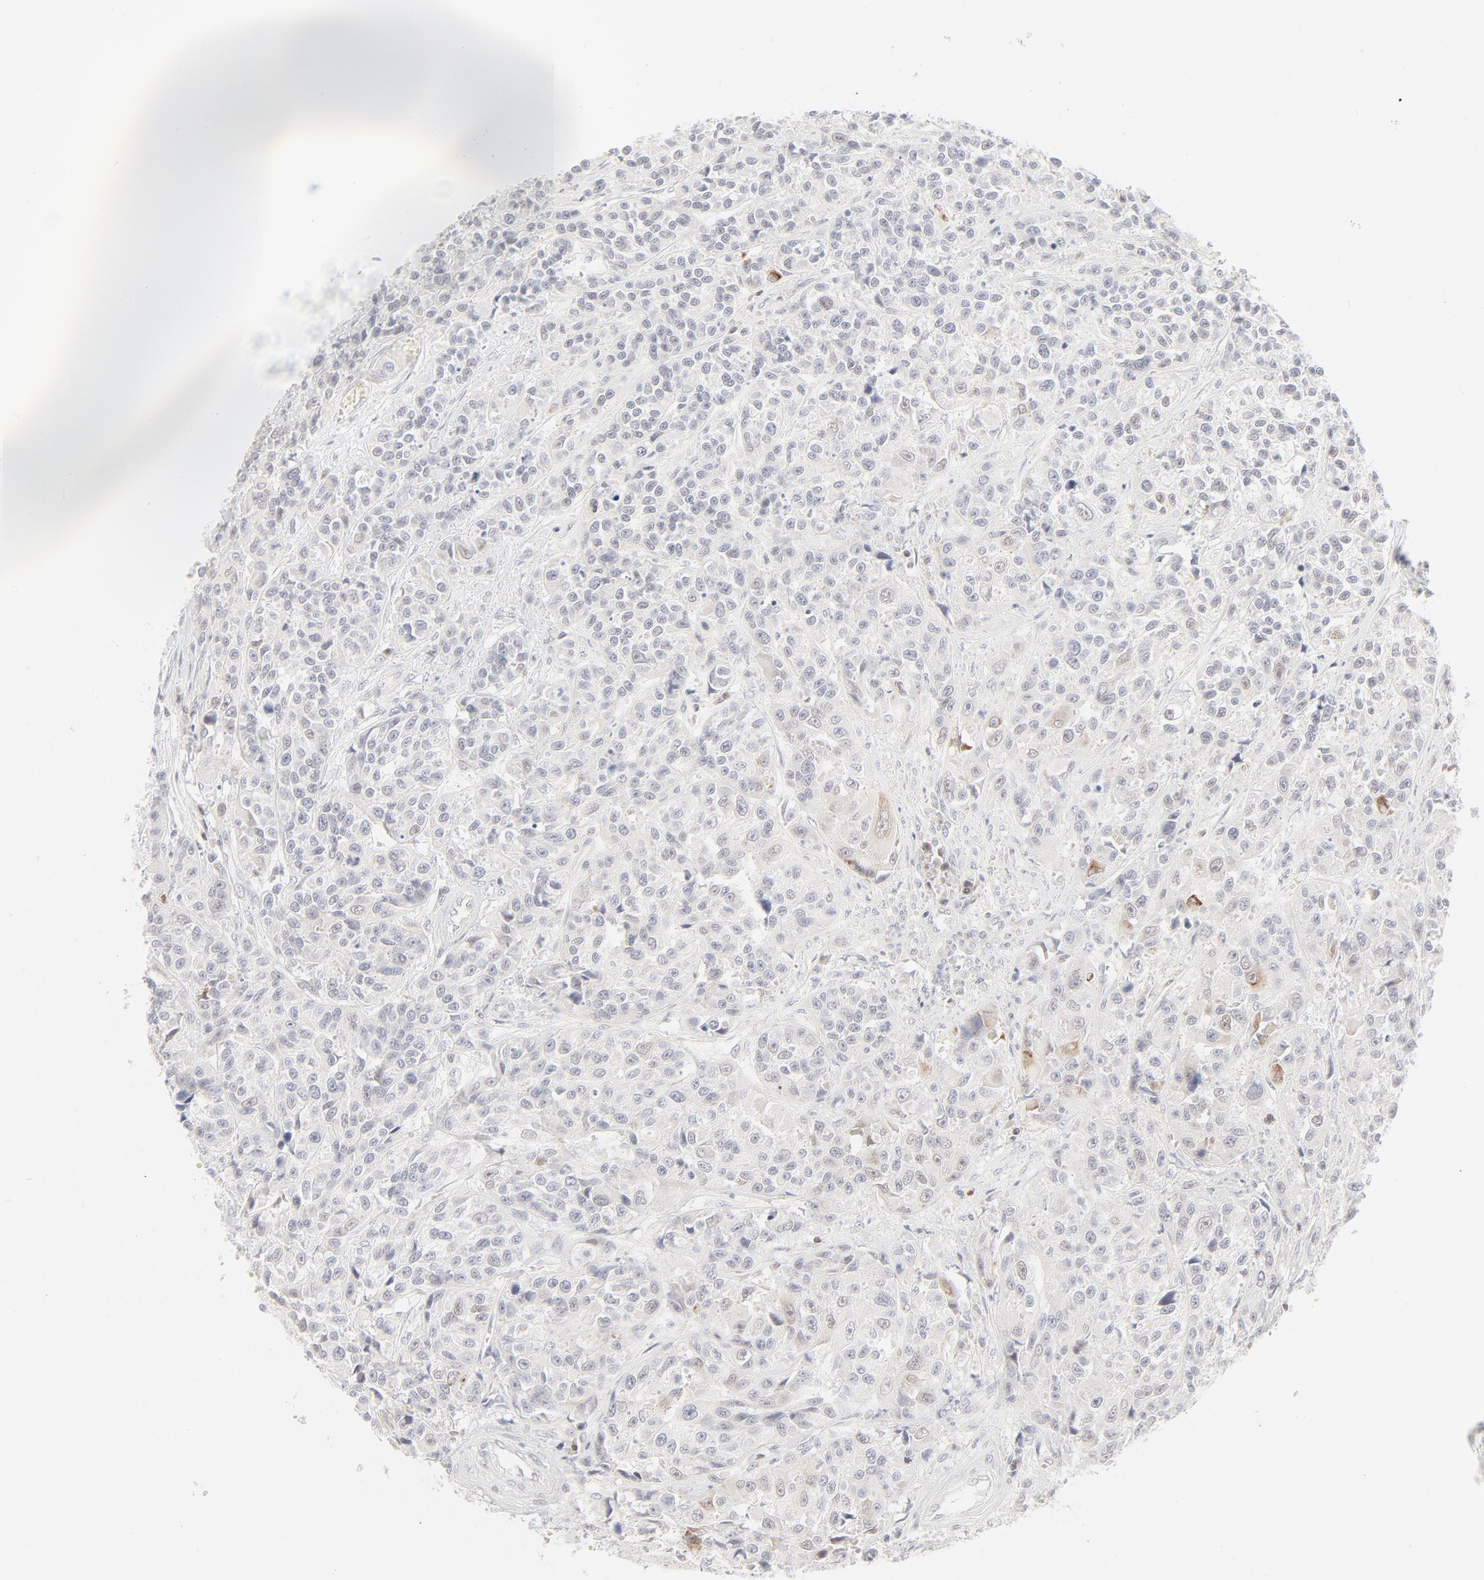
{"staining": {"intensity": "weak", "quantity": "<25%", "location": "cytoplasmic/membranous"}, "tissue": "urothelial cancer", "cell_type": "Tumor cells", "image_type": "cancer", "snomed": [{"axis": "morphology", "description": "Urothelial carcinoma, High grade"}, {"axis": "topography", "description": "Urinary bladder"}], "caption": "High power microscopy micrograph of an immunohistochemistry (IHC) image of urothelial carcinoma (high-grade), revealing no significant positivity in tumor cells. The staining is performed using DAB (3,3'-diaminobenzidine) brown chromogen with nuclei counter-stained in using hematoxylin.", "gene": "PRKCB", "patient": {"sex": "female", "age": 81}}